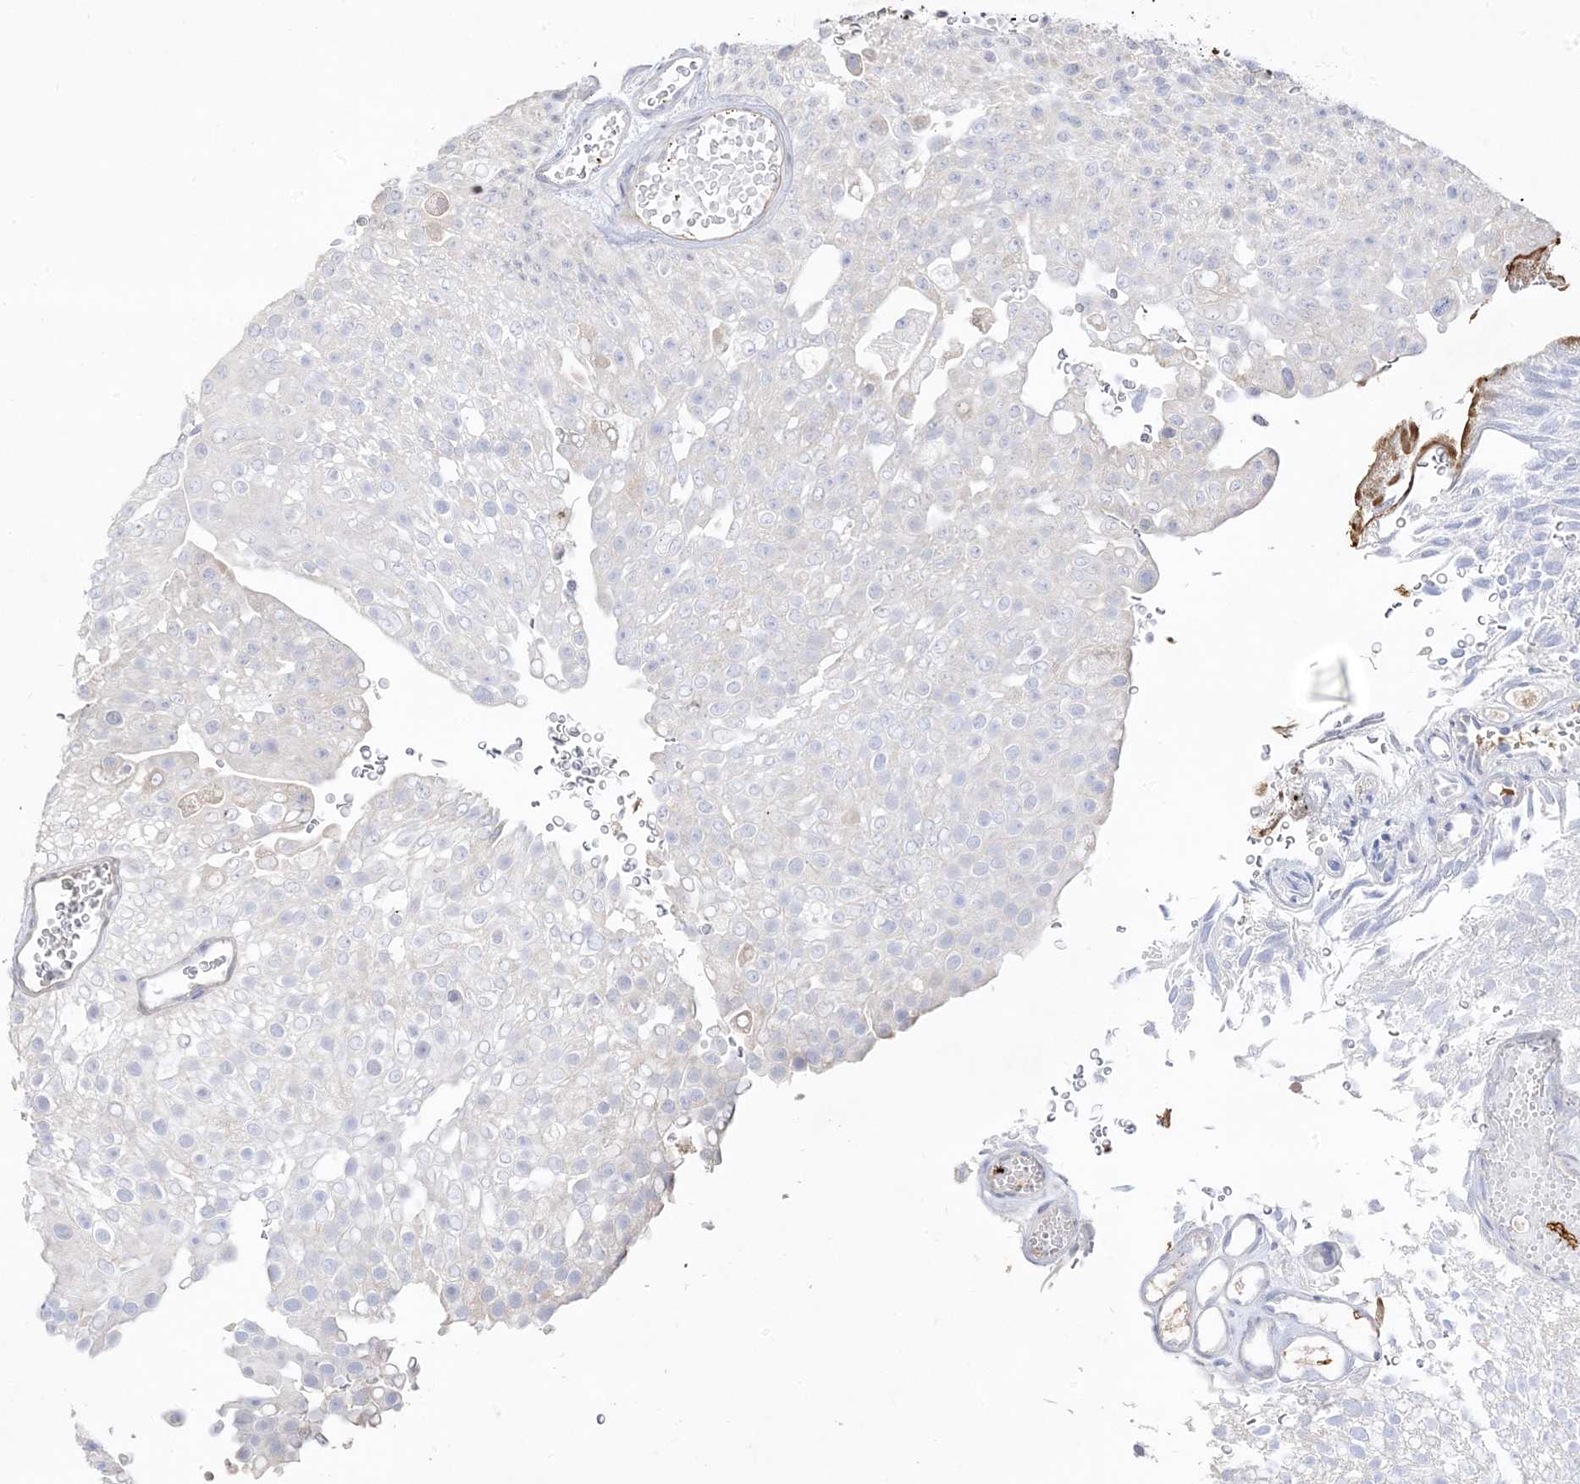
{"staining": {"intensity": "negative", "quantity": "none", "location": "none"}, "tissue": "urothelial cancer", "cell_type": "Tumor cells", "image_type": "cancer", "snomed": [{"axis": "morphology", "description": "Urothelial carcinoma, Low grade"}, {"axis": "topography", "description": "Urinary bladder"}], "caption": "Immunohistochemical staining of urothelial cancer shows no significant staining in tumor cells.", "gene": "TRANK1", "patient": {"sex": "male", "age": 78}}